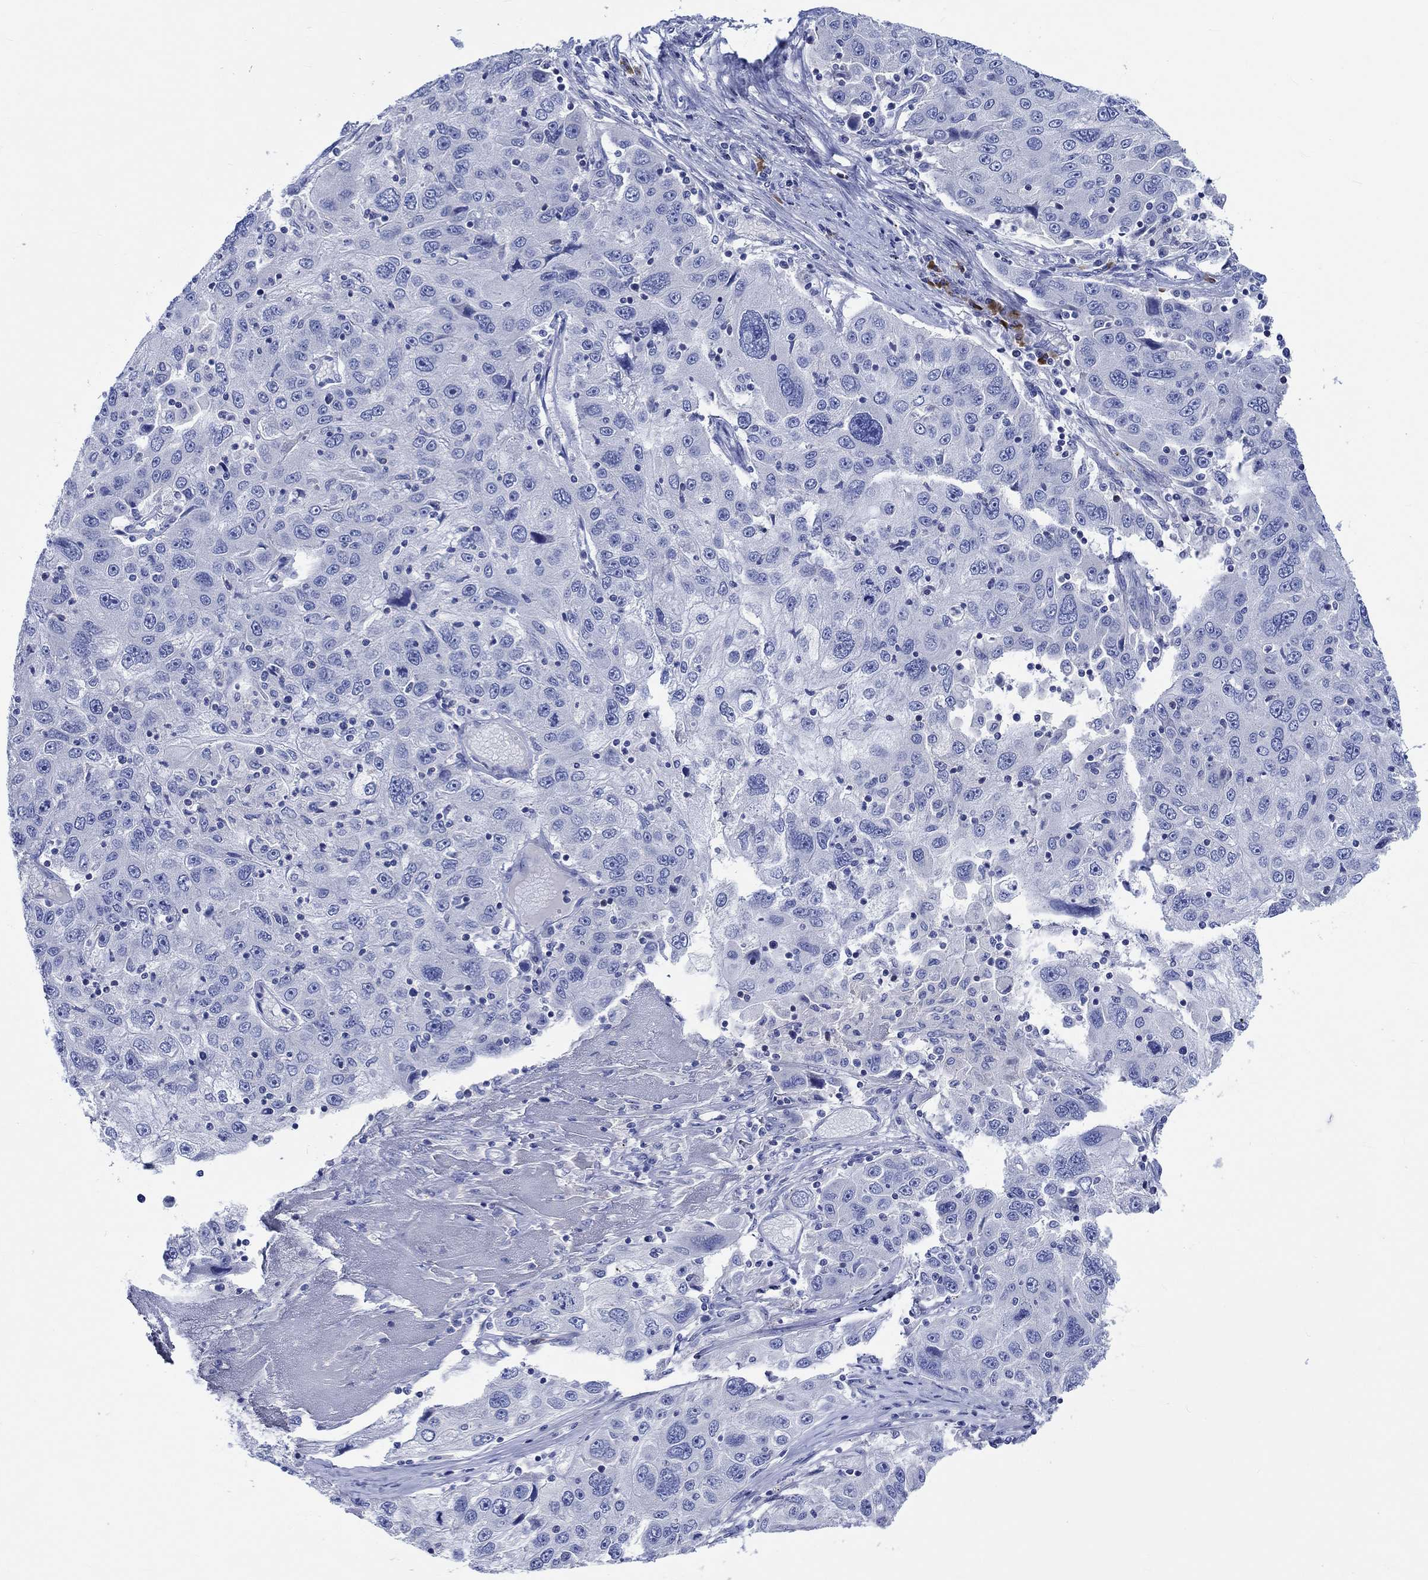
{"staining": {"intensity": "negative", "quantity": "none", "location": "none"}, "tissue": "stomach cancer", "cell_type": "Tumor cells", "image_type": "cancer", "snomed": [{"axis": "morphology", "description": "Adenocarcinoma, NOS"}, {"axis": "topography", "description": "Stomach"}], "caption": "Immunohistochemistry (IHC) of stomach cancer exhibits no expression in tumor cells.", "gene": "PTPRN2", "patient": {"sex": "male", "age": 56}}